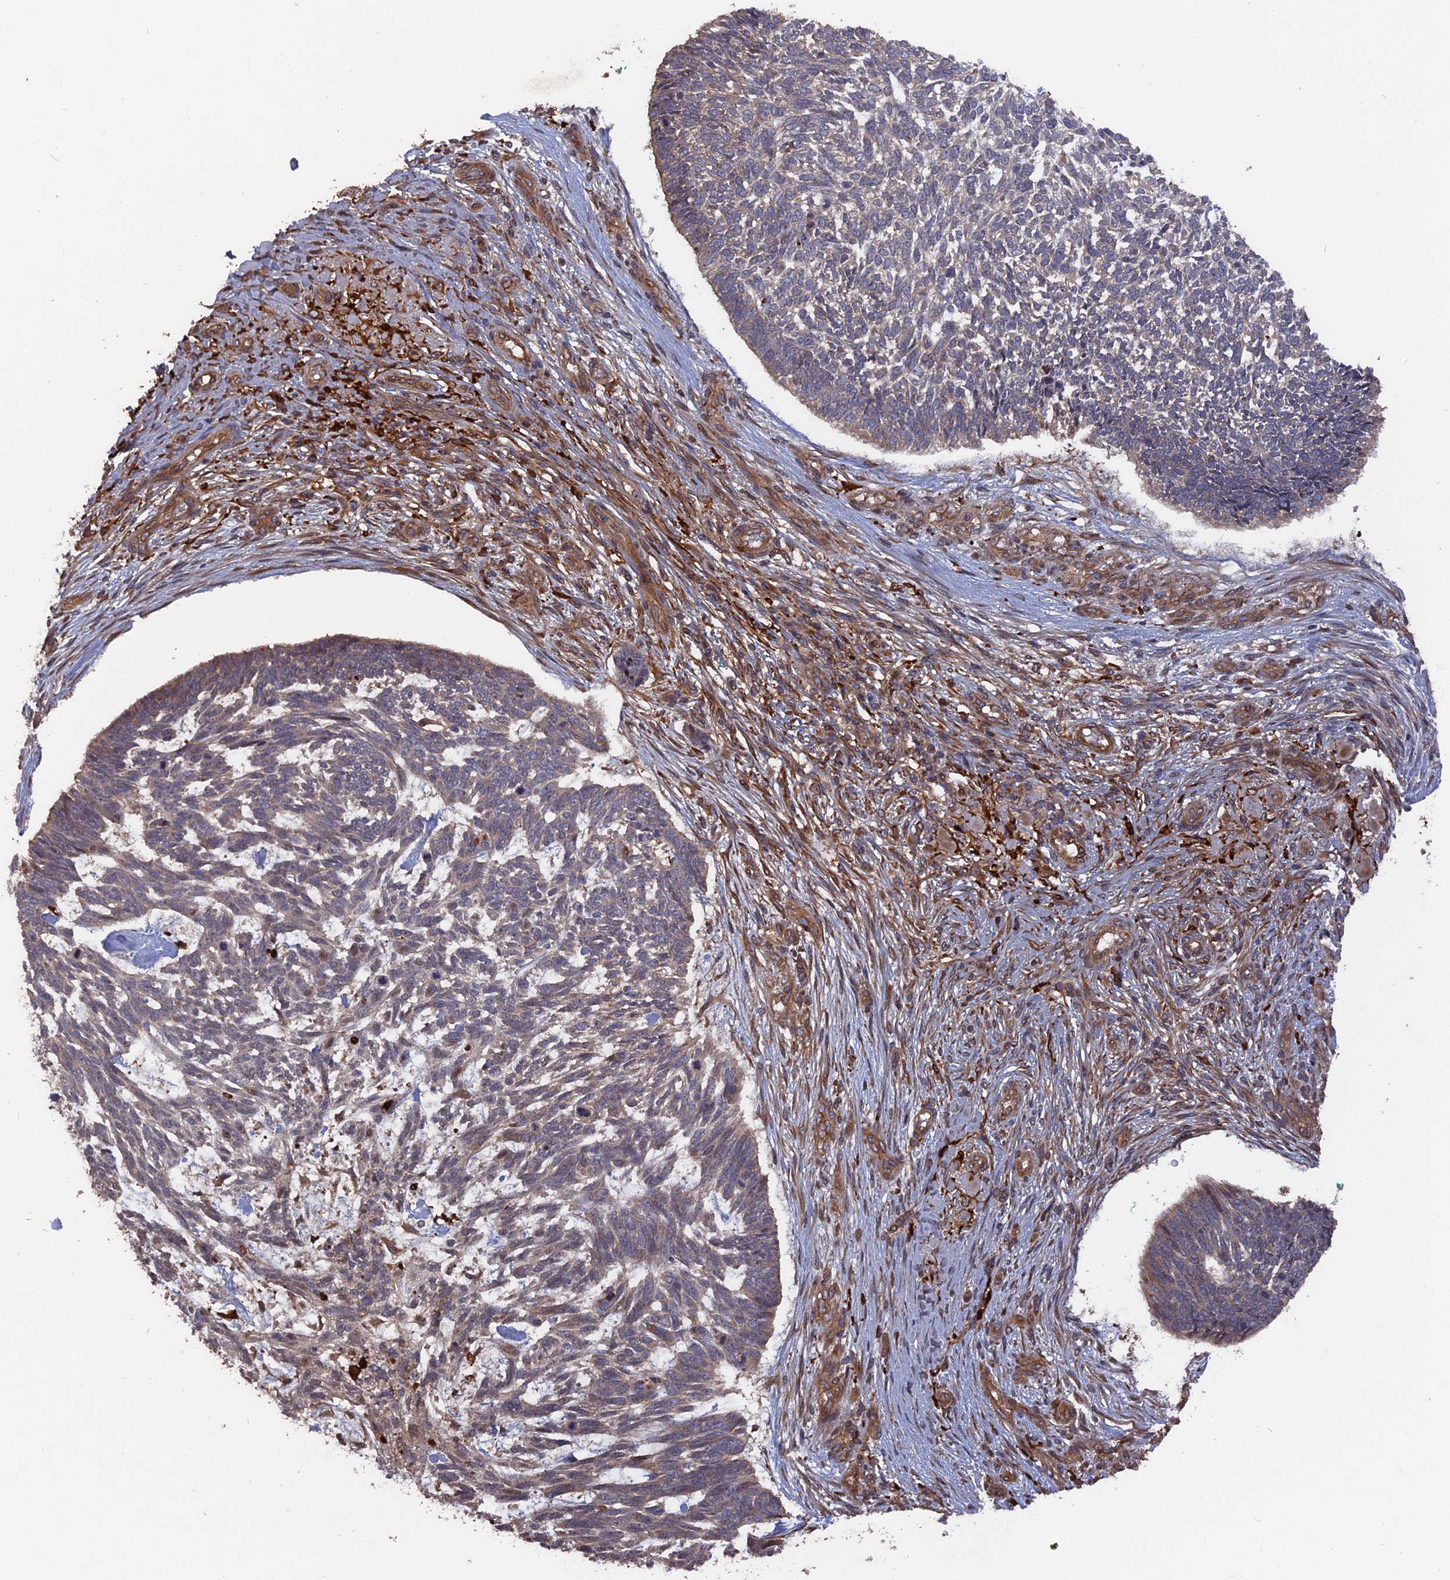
{"staining": {"intensity": "weak", "quantity": ">75%", "location": "cytoplasmic/membranous"}, "tissue": "skin cancer", "cell_type": "Tumor cells", "image_type": "cancer", "snomed": [{"axis": "morphology", "description": "Basal cell carcinoma"}, {"axis": "topography", "description": "Skin"}], "caption": "High-power microscopy captured an immunohistochemistry (IHC) image of skin basal cell carcinoma, revealing weak cytoplasmic/membranous staining in about >75% of tumor cells. The staining was performed using DAB, with brown indicating positive protein expression. Nuclei are stained blue with hematoxylin.", "gene": "DEF8", "patient": {"sex": "male", "age": 88}}